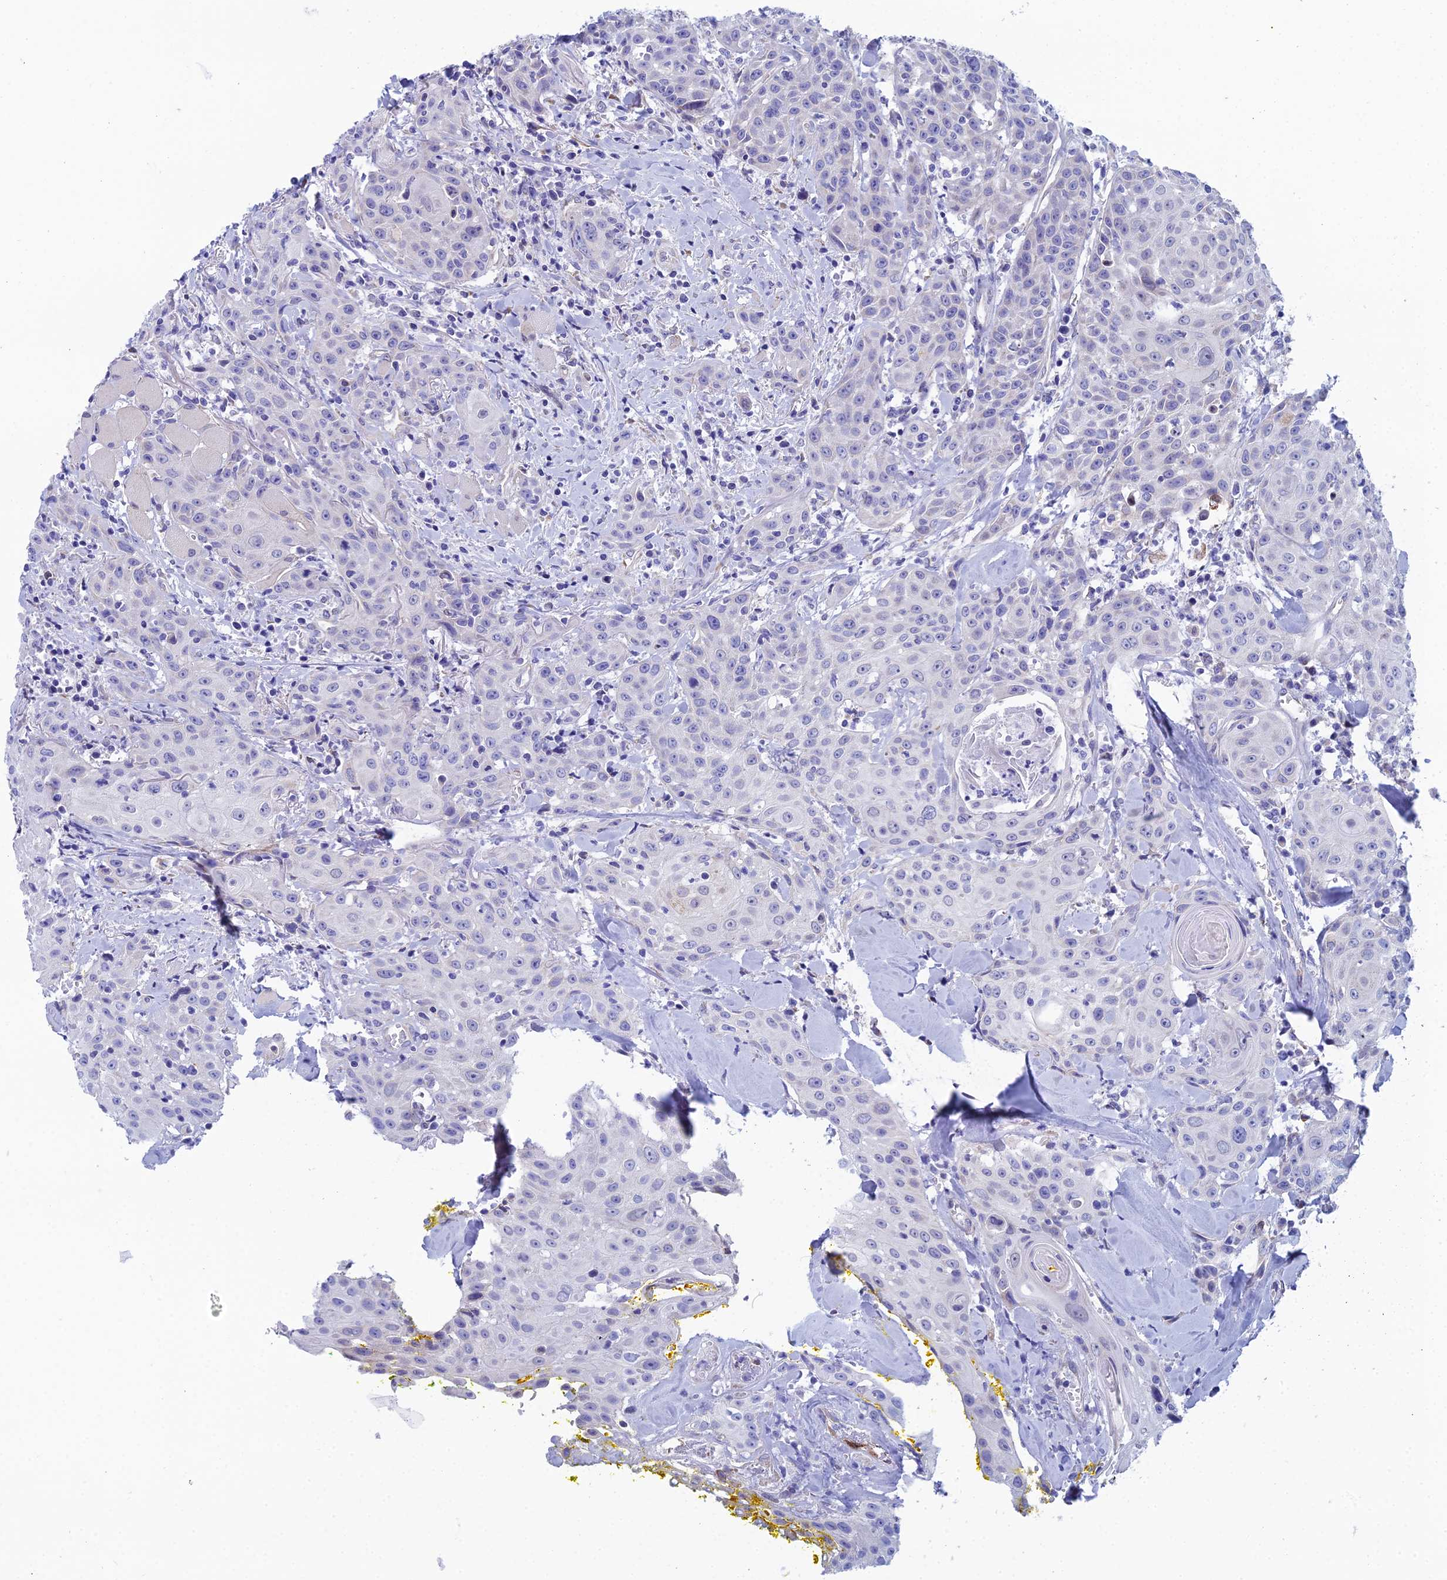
{"staining": {"intensity": "negative", "quantity": "none", "location": "none"}, "tissue": "head and neck cancer", "cell_type": "Tumor cells", "image_type": "cancer", "snomed": [{"axis": "morphology", "description": "Squamous cell carcinoma, NOS"}, {"axis": "topography", "description": "Oral tissue"}, {"axis": "topography", "description": "Head-Neck"}], "caption": "Head and neck cancer (squamous cell carcinoma) was stained to show a protein in brown. There is no significant staining in tumor cells.", "gene": "CFAP210", "patient": {"sex": "female", "age": 82}}